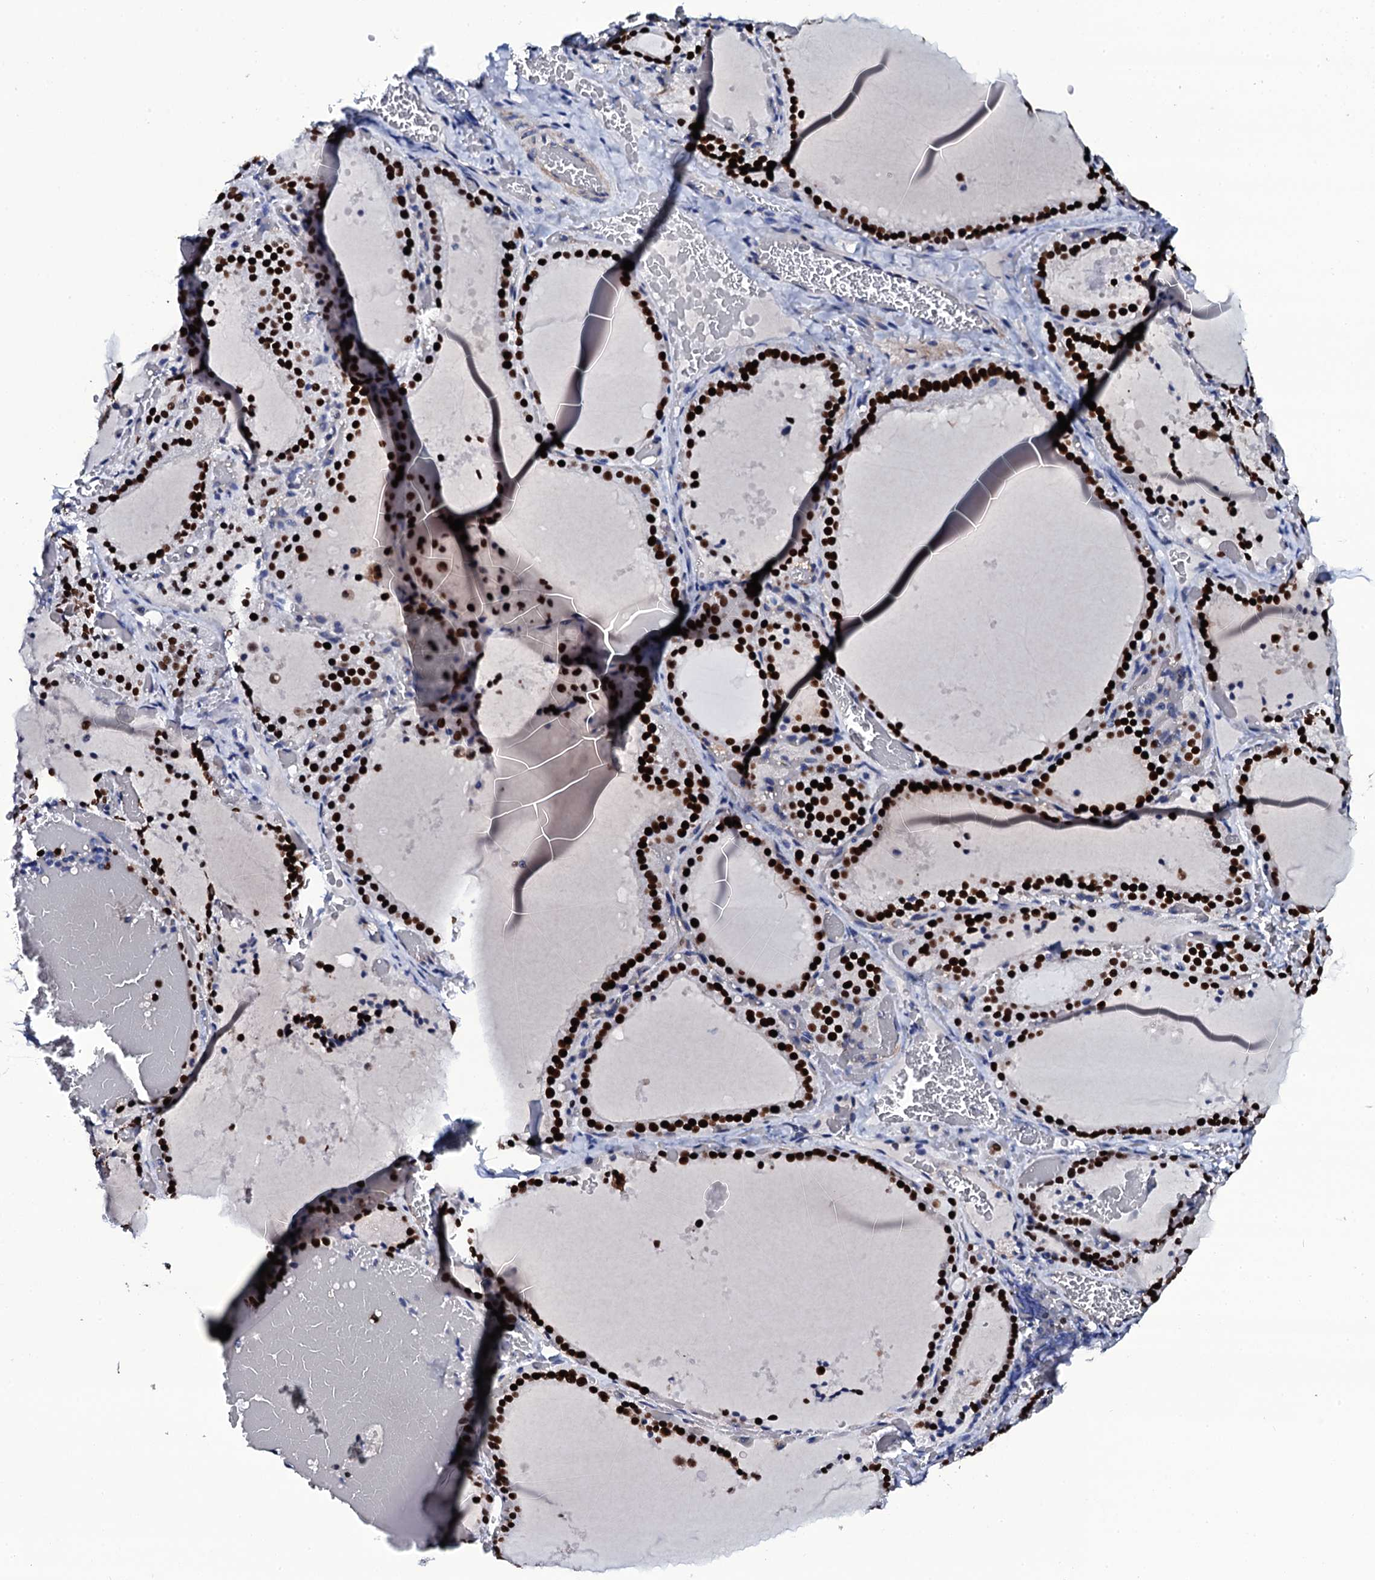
{"staining": {"intensity": "strong", "quantity": ">75%", "location": "nuclear"}, "tissue": "thyroid gland", "cell_type": "Glandular cells", "image_type": "normal", "snomed": [{"axis": "morphology", "description": "Normal tissue, NOS"}, {"axis": "topography", "description": "Thyroid gland"}], "caption": "Human thyroid gland stained with a protein marker demonstrates strong staining in glandular cells.", "gene": "NPM2", "patient": {"sex": "female", "age": 39}}